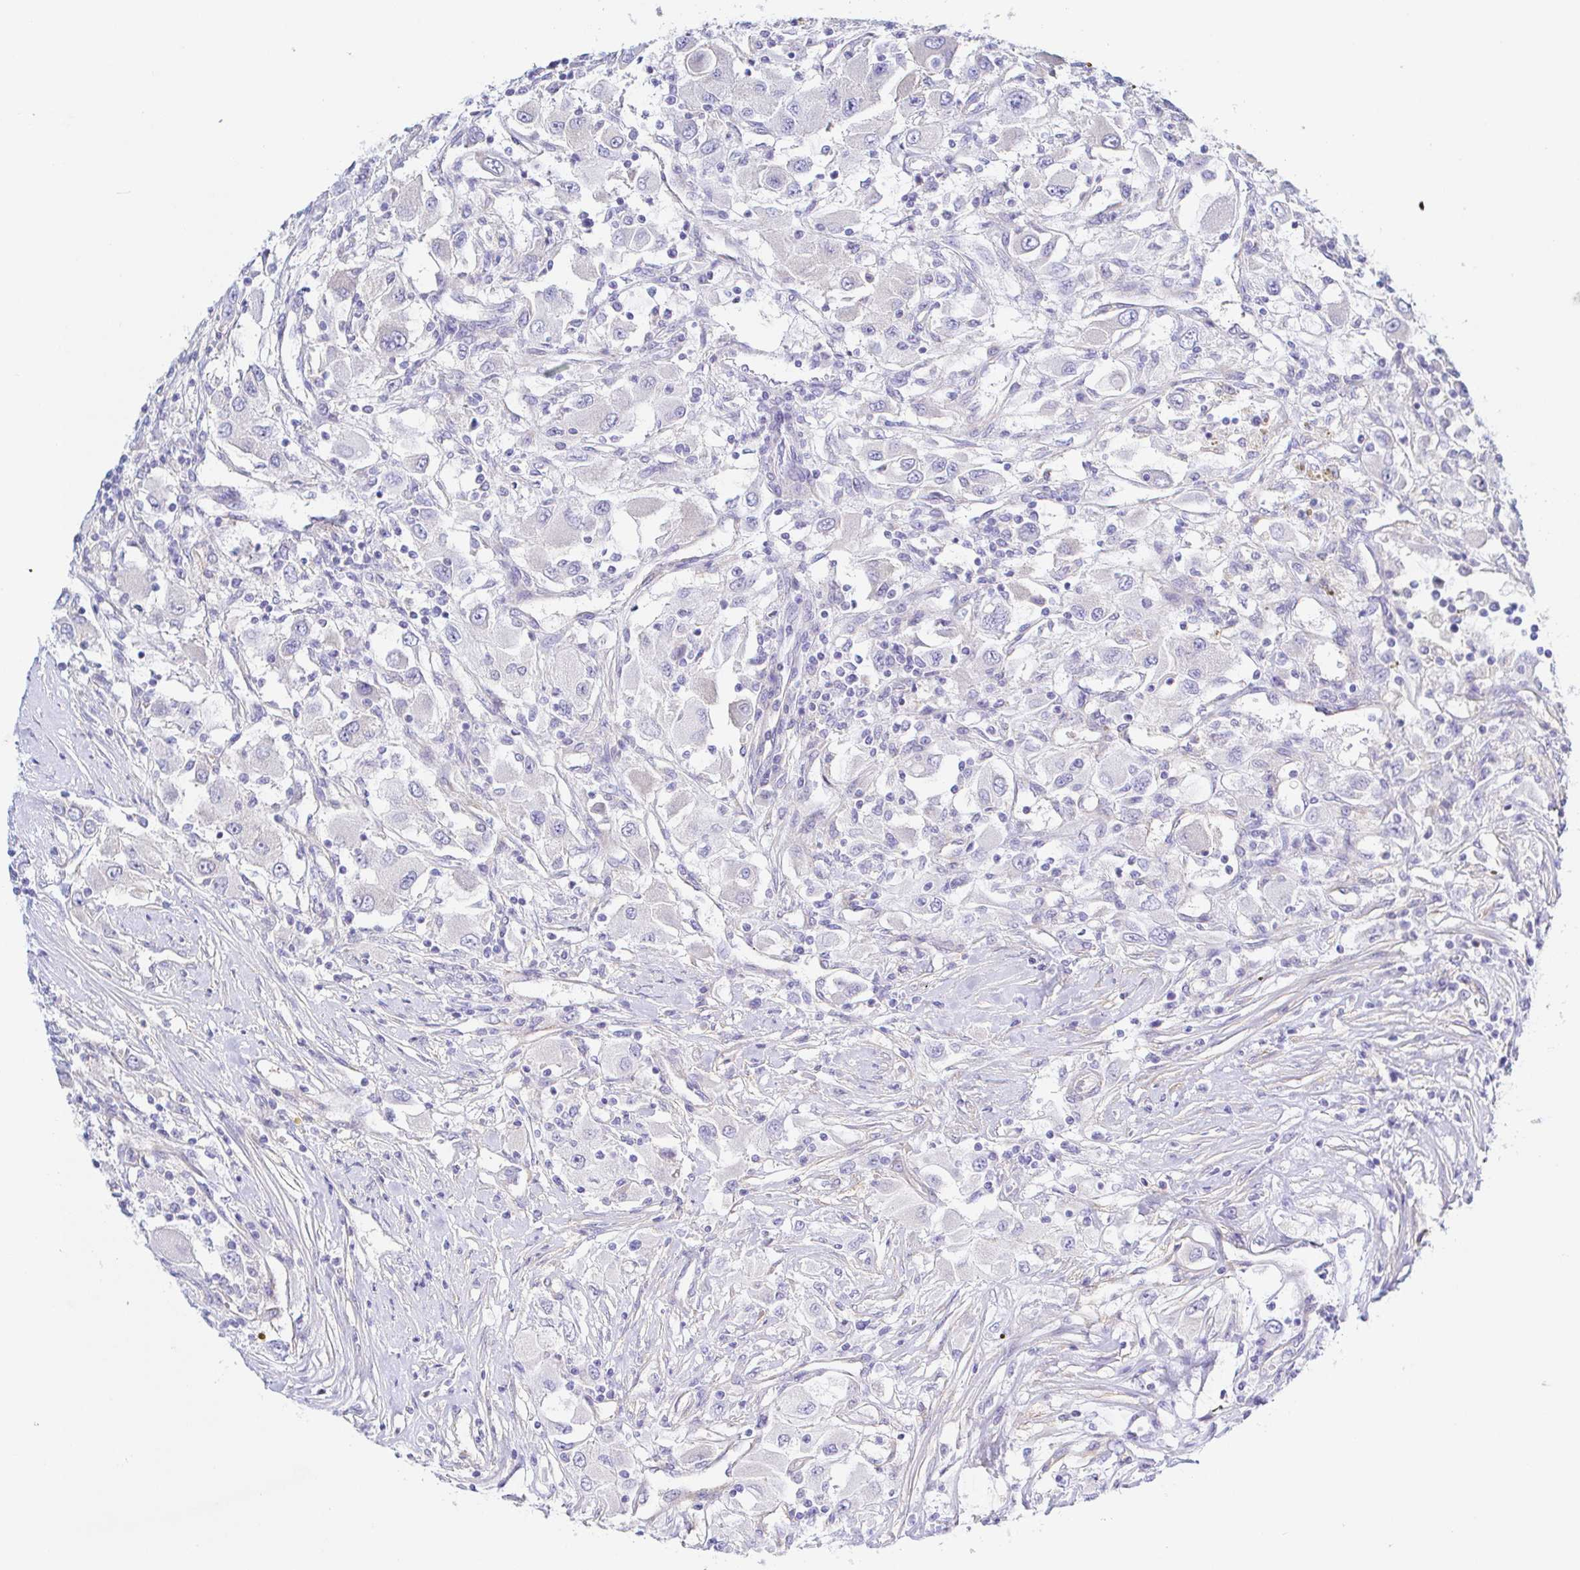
{"staining": {"intensity": "negative", "quantity": "none", "location": "none"}, "tissue": "renal cancer", "cell_type": "Tumor cells", "image_type": "cancer", "snomed": [{"axis": "morphology", "description": "Adenocarcinoma, NOS"}, {"axis": "topography", "description": "Kidney"}], "caption": "A histopathology image of adenocarcinoma (renal) stained for a protein displays no brown staining in tumor cells.", "gene": "ARL4D", "patient": {"sex": "female", "age": 67}}